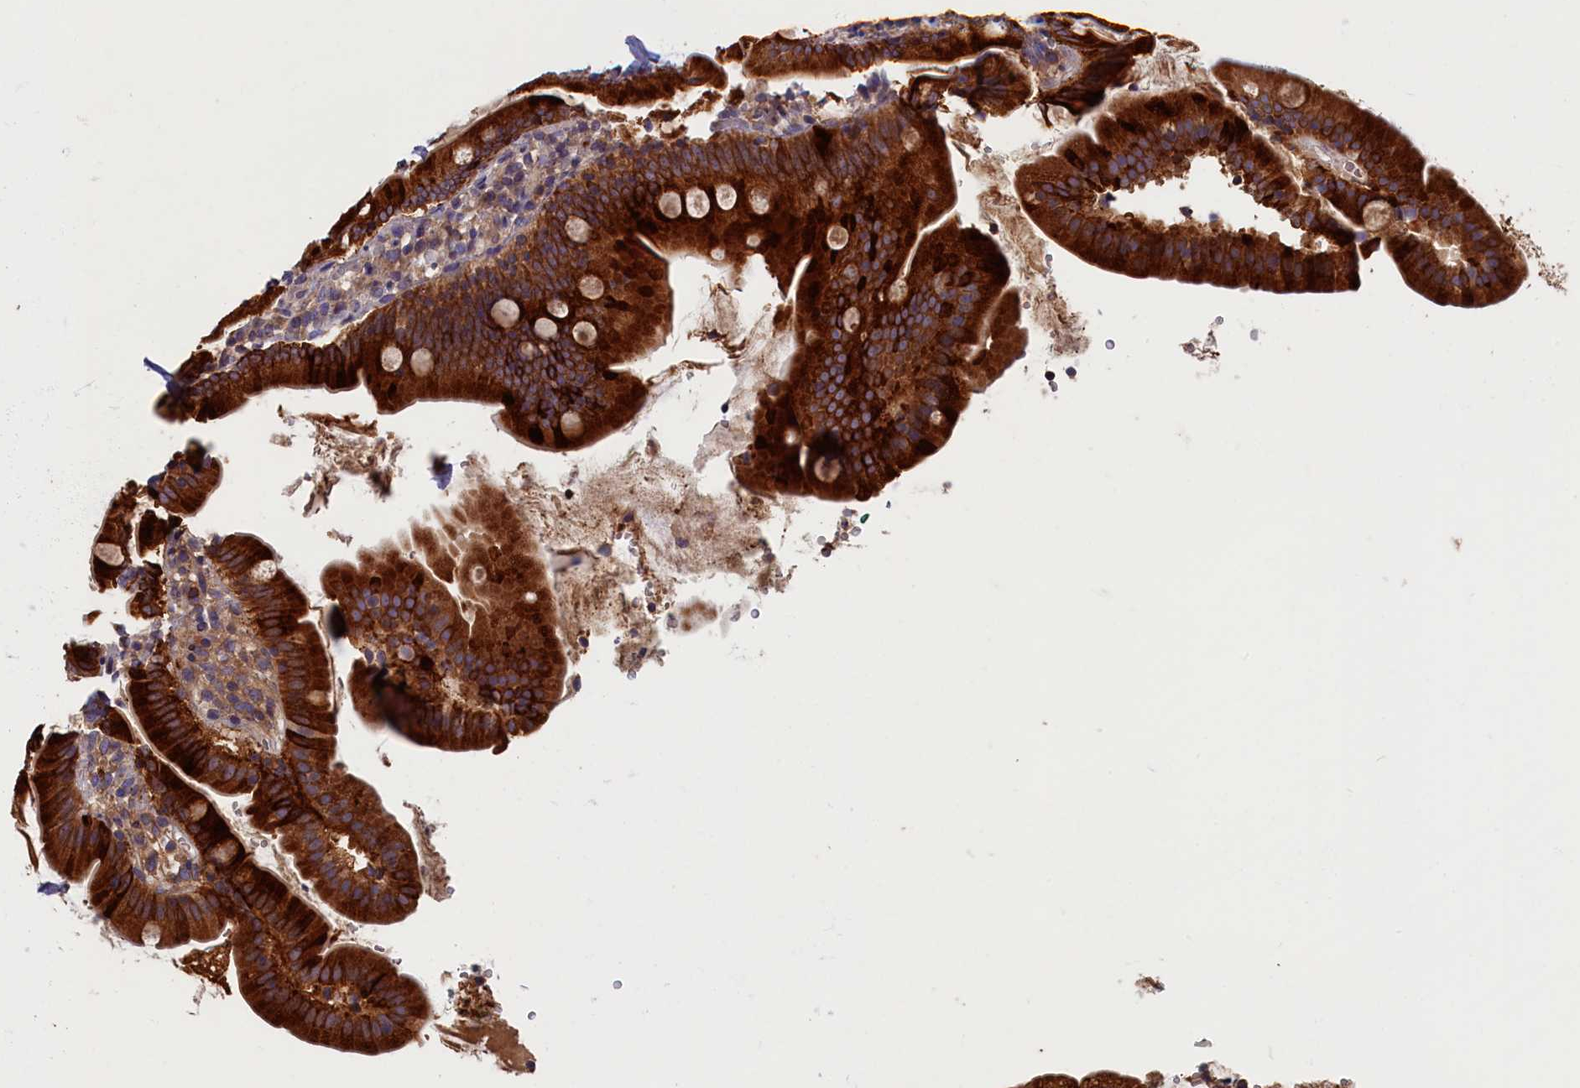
{"staining": {"intensity": "strong", "quantity": ">75%", "location": "cytoplasmic/membranous"}, "tissue": "duodenum", "cell_type": "Glandular cells", "image_type": "normal", "snomed": [{"axis": "morphology", "description": "Normal tissue, NOS"}, {"axis": "topography", "description": "Duodenum"}], "caption": "A histopathology image of duodenum stained for a protein exhibits strong cytoplasmic/membranous brown staining in glandular cells.", "gene": "TNK2", "patient": {"sex": "female", "age": 67}}